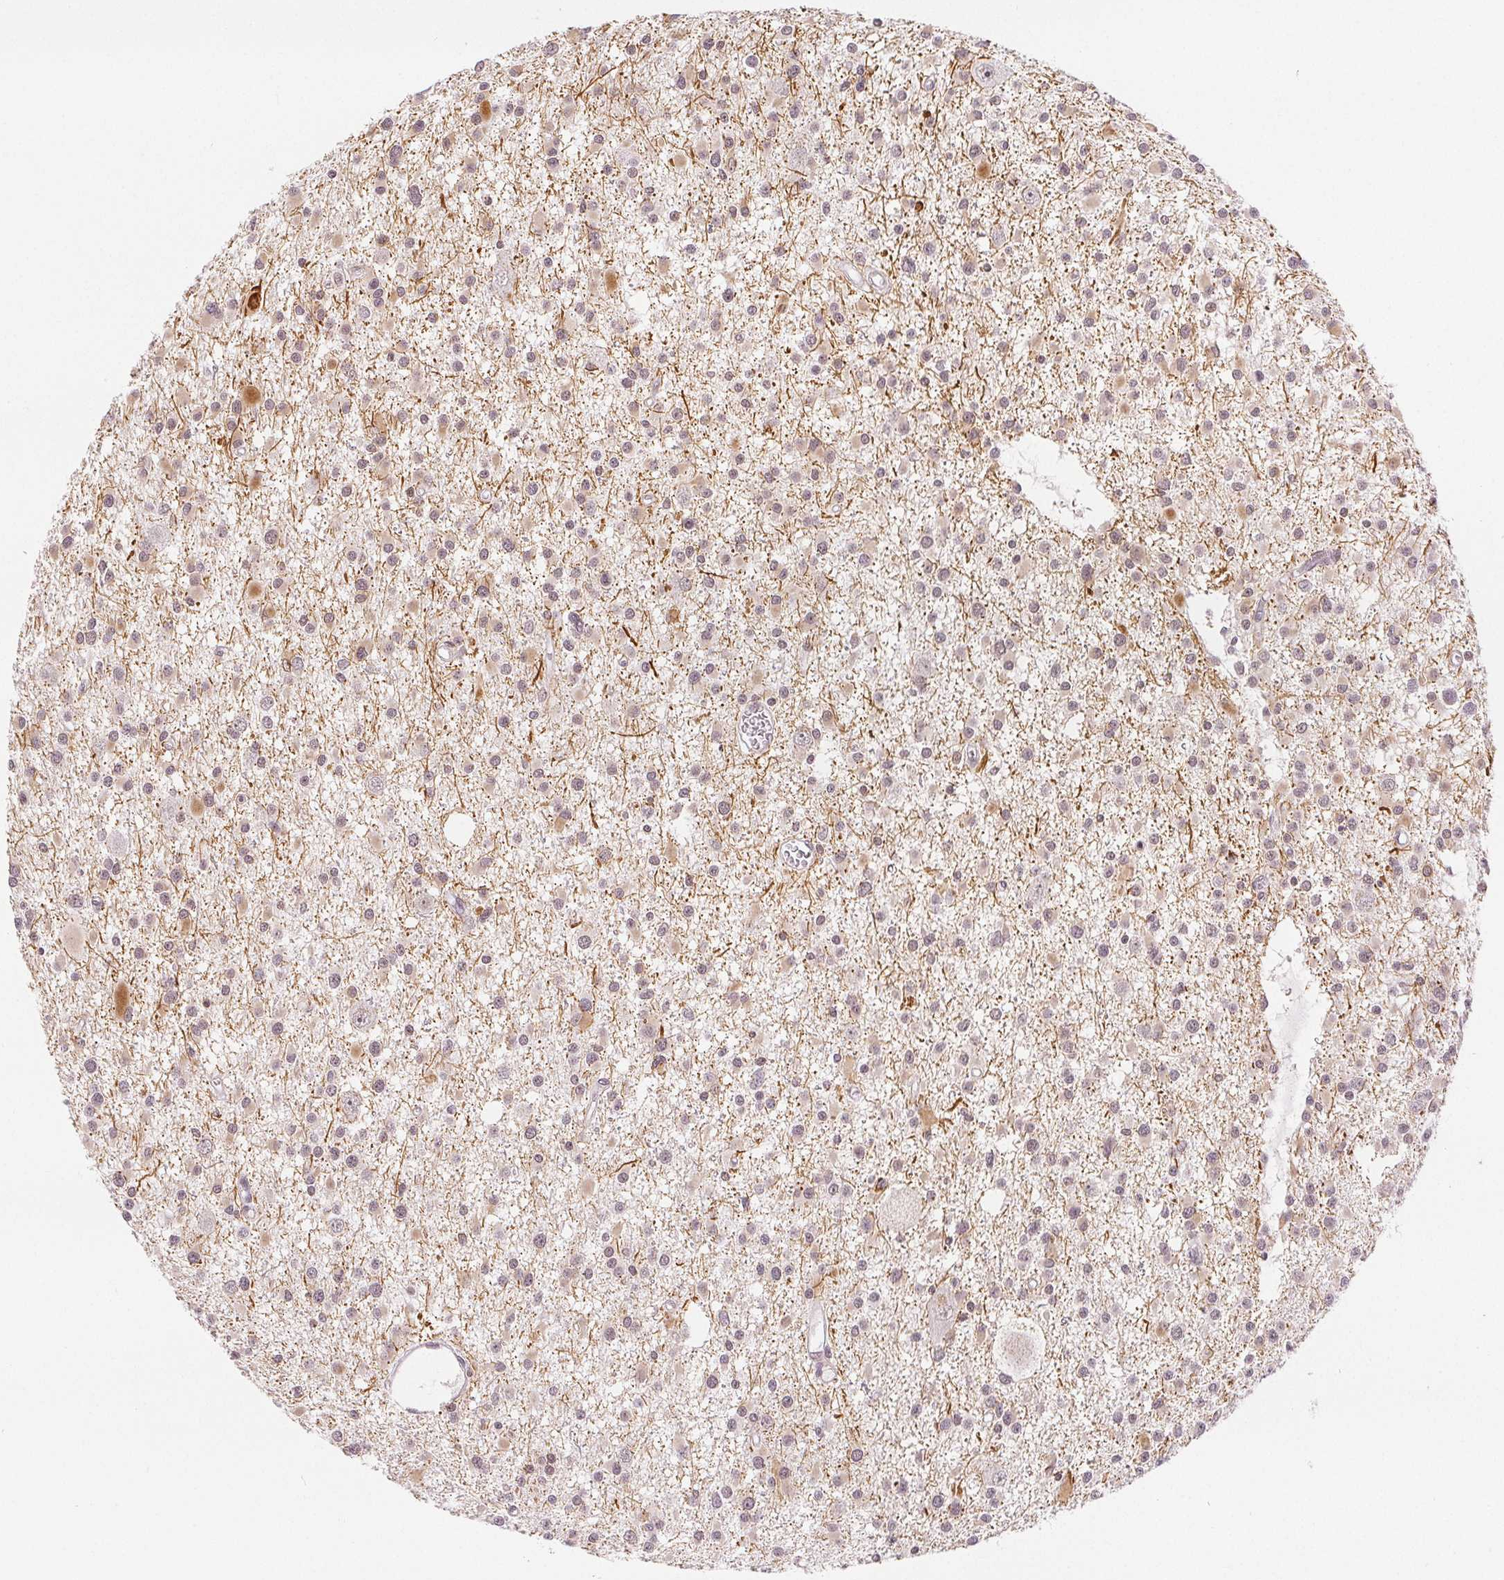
{"staining": {"intensity": "negative", "quantity": "none", "location": "none"}, "tissue": "glioma", "cell_type": "Tumor cells", "image_type": "cancer", "snomed": [{"axis": "morphology", "description": "Glioma, malignant, High grade"}, {"axis": "topography", "description": "Brain"}], "caption": "Tumor cells are negative for protein expression in human glioma. Brightfield microscopy of IHC stained with DAB (3,3'-diaminobenzidine) (brown) and hematoxylin (blue), captured at high magnification.", "gene": "DEK", "patient": {"sex": "male", "age": 54}}